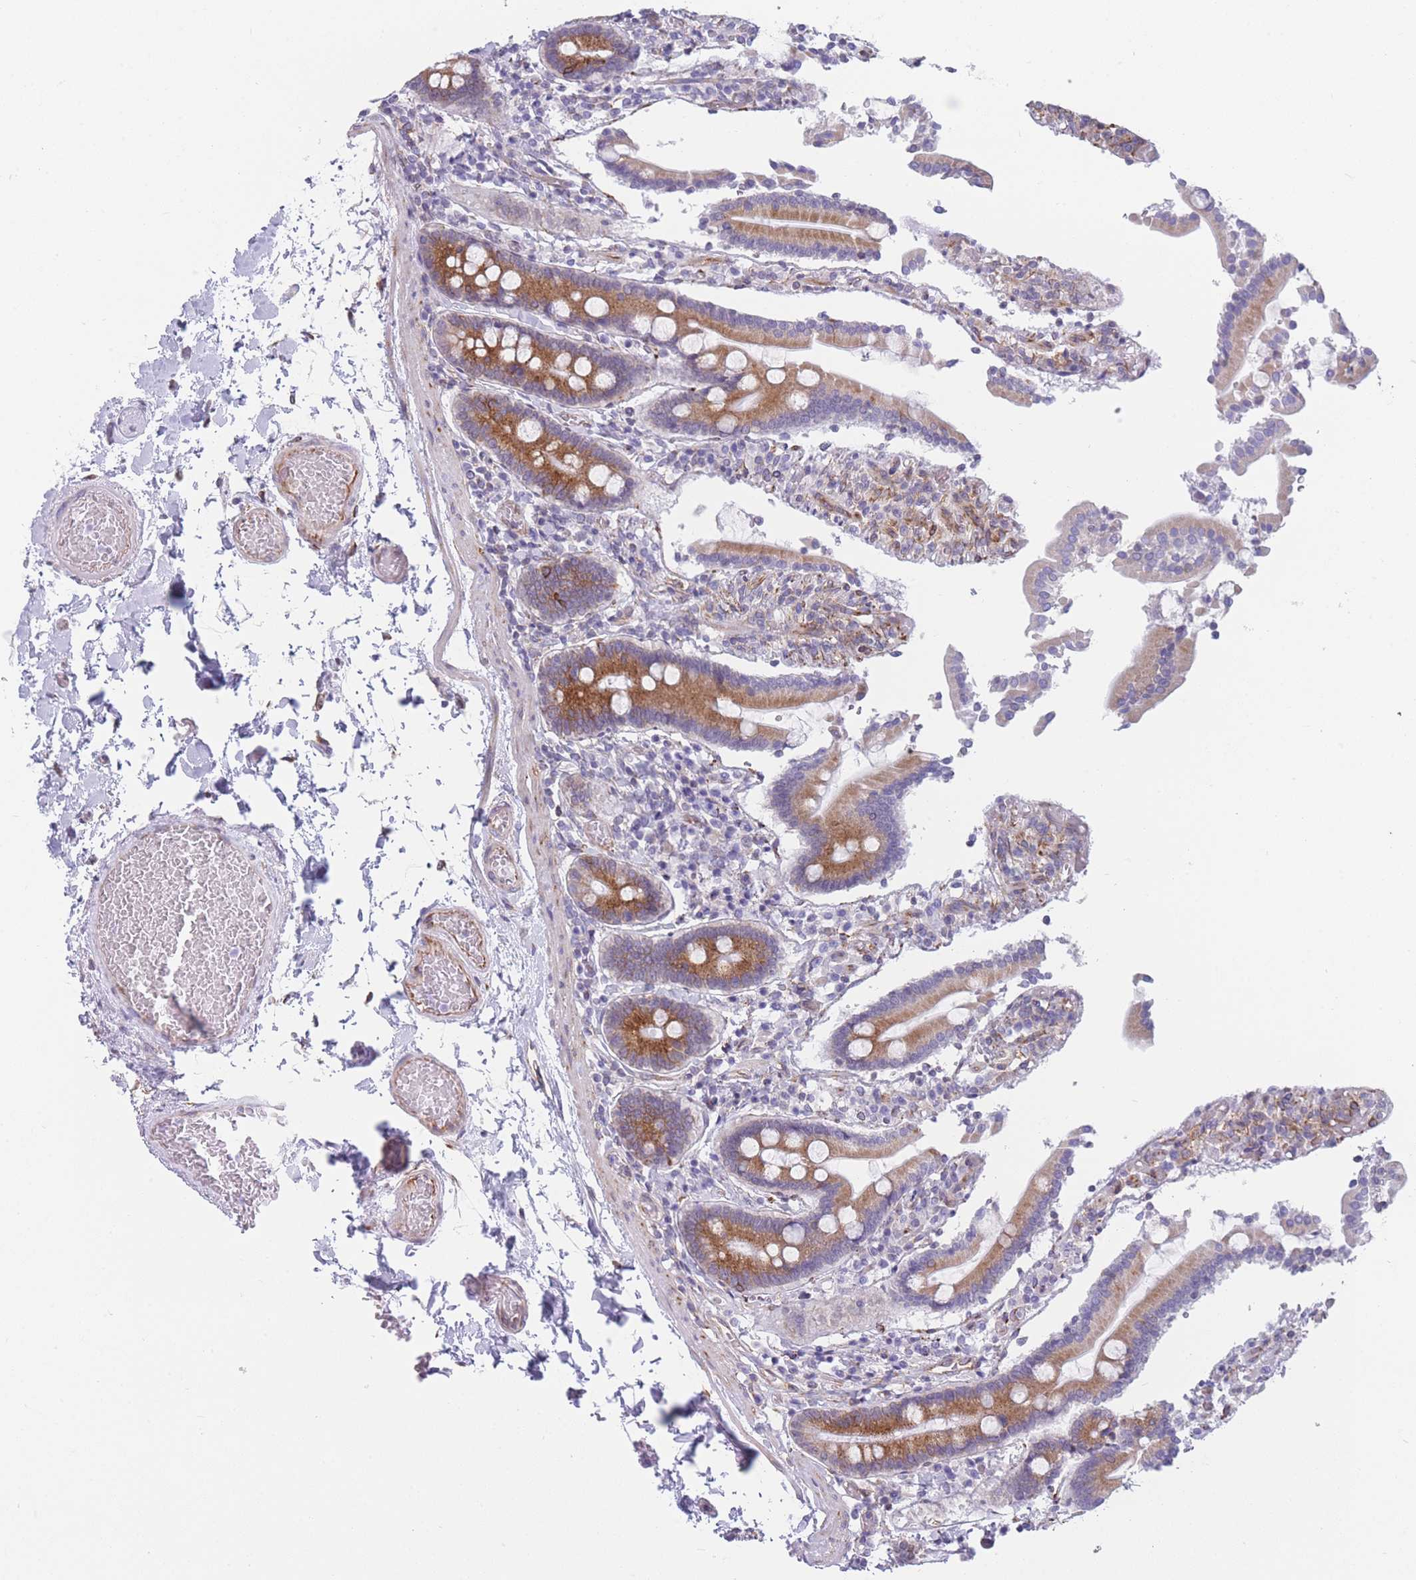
{"staining": {"intensity": "moderate", "quantity": ">75%", "location": "cytoplasmic/membranous"}, "tissue": "duodenum", "cell_type": "Glandular cells", "image_type": "normal", "snomed": [{"axis": "morphology", "description": "Normal tissue, NOS"}, {"axis": "topography", "description": "Duodenum"}], "caption": "Immunohistochemistry image of benign human duodenum stained for a protein (brown), which displays medium levels of moderate cytoplasmic/membranous staining in about >75% of glandular cells.", "gene": "AK9", "patient": {"sex": "male", "age": 55}}